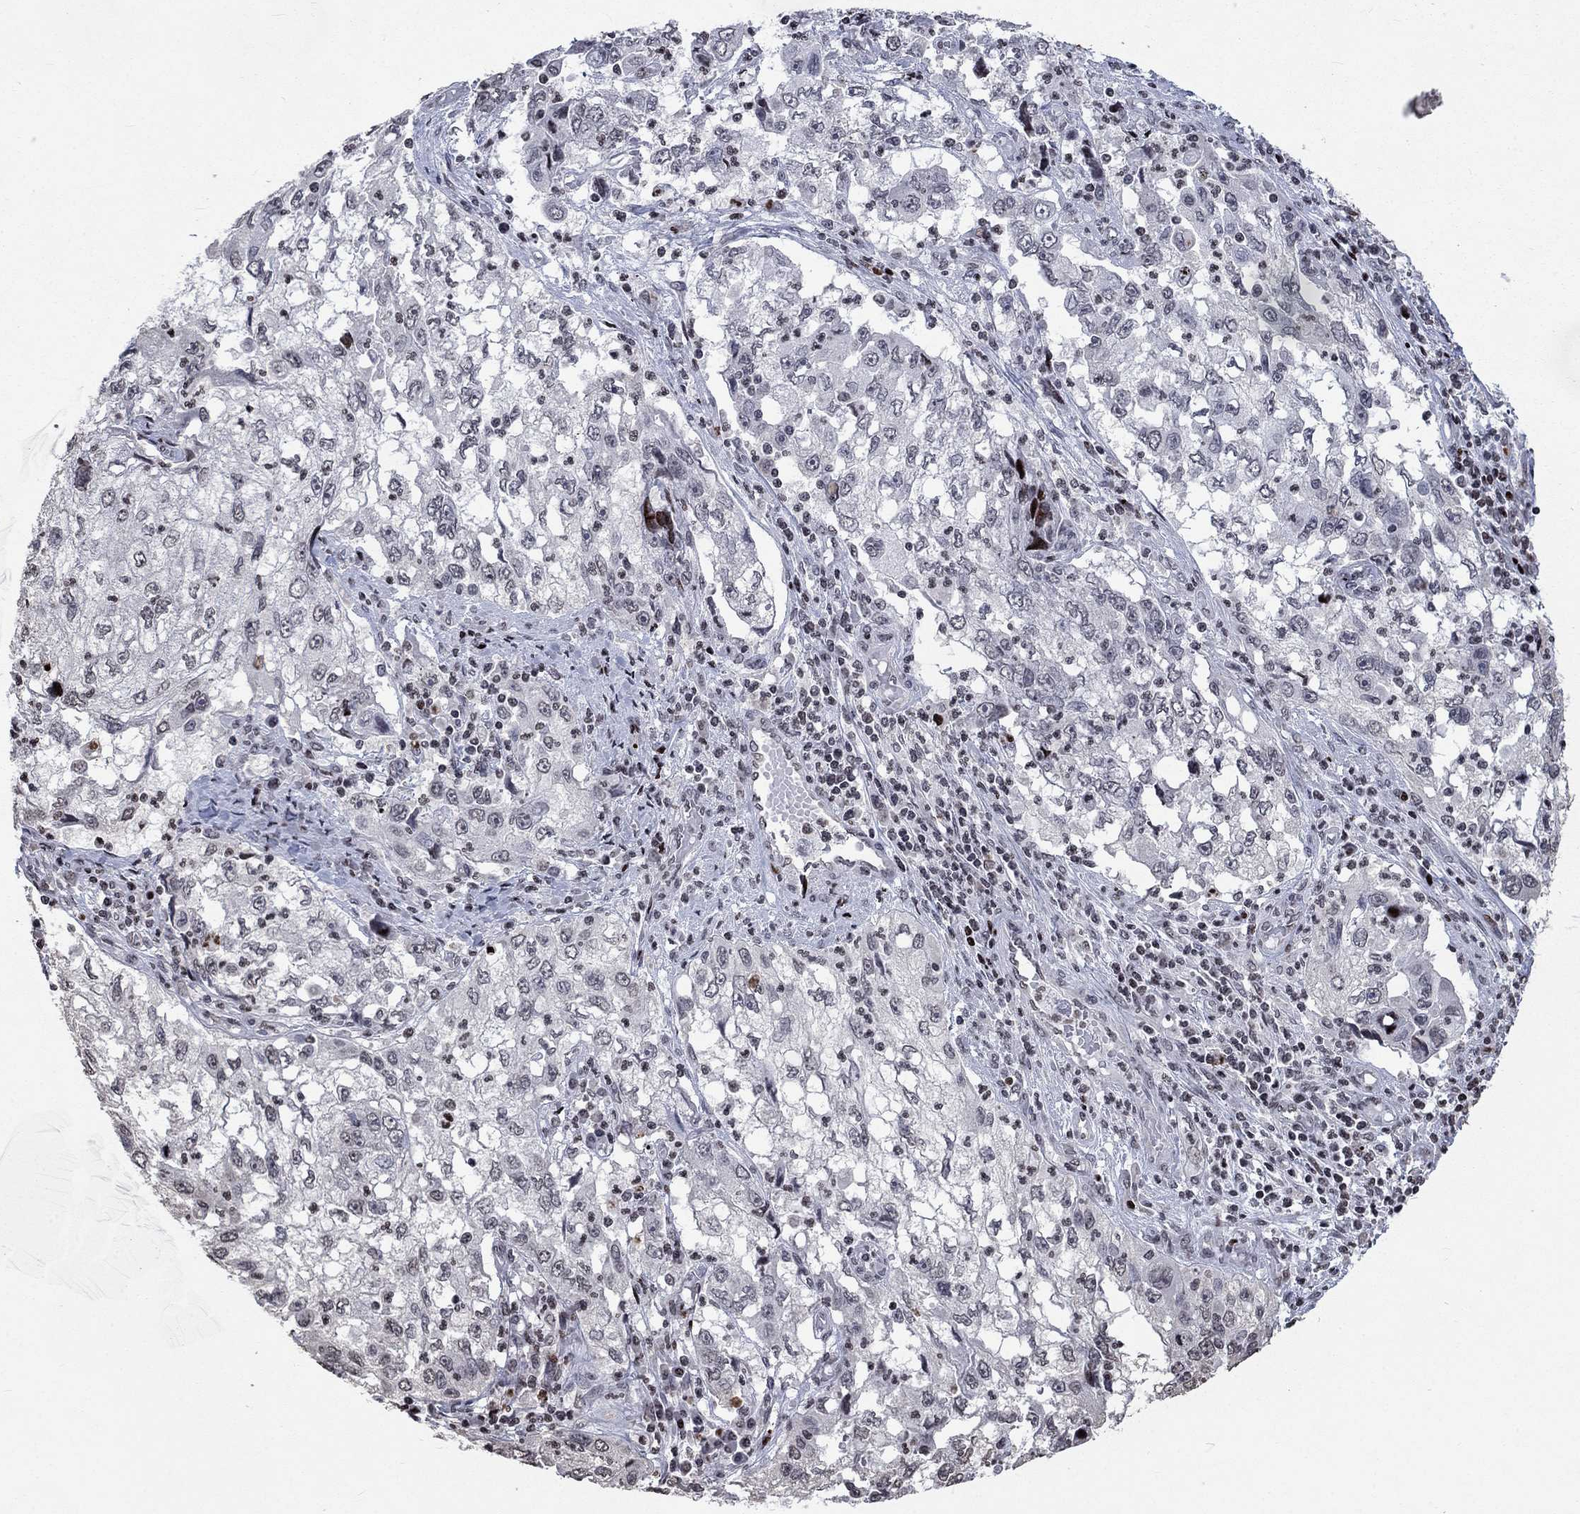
{"staining": {"intensity": "negative", "quantity": "none", "location": "none"}, "tissue": "cervical cancer", "cell_type": "Tumor cells", "image_type": "cancer", "snomed": [{"axis": "morphology", "description": "Squamous cell carcinoma, NOS"}, {"axis": "topography", "description": "Cervix"}], "caption": "Immunohistochemistry of cervical cancer (squamous cell carcinoma) shows no expression in tumor cells.", "gene": "SRSF3", "patient": {"sex": "female", "age": 36}}